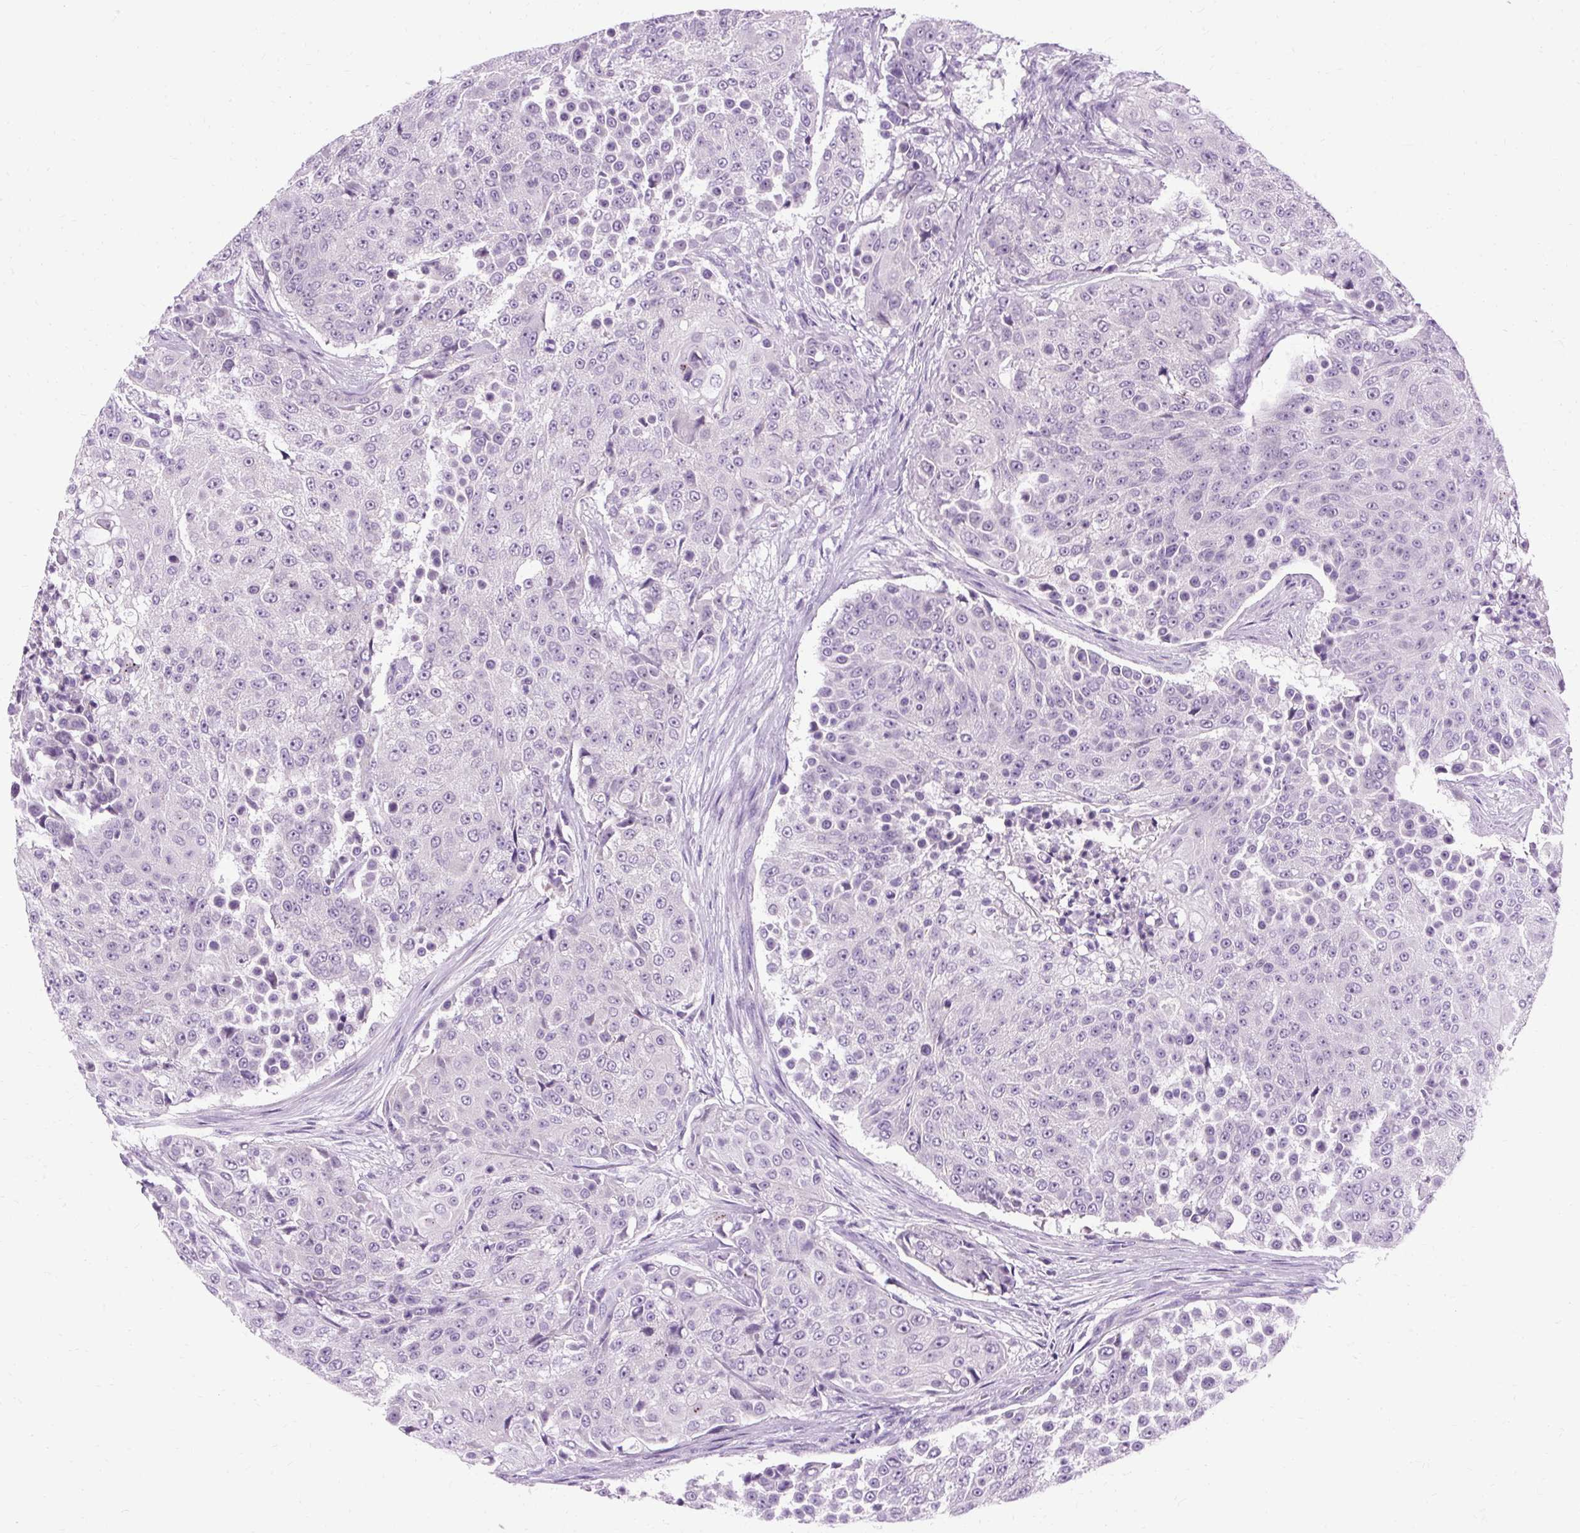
{"staining": {"intensity": "negative", "quantity": "none", "location": "none"}, "tissue": "urothelial cancer", "cell_type": "Tumor cells", "image_type": "cancer", "snomed": [{"axis": "morphology", "description": "Urothelial carcinoma, High grade"}, {"axis": "topography", "description": "Urinary bladder"}], "caption": "Human high-grade urothelial carcinoma stained for a protein using IHC demonstrates no positivity in tumor cells.", "gene": "B3GNT4", "patient": {"sex": "female", "age": 63}}